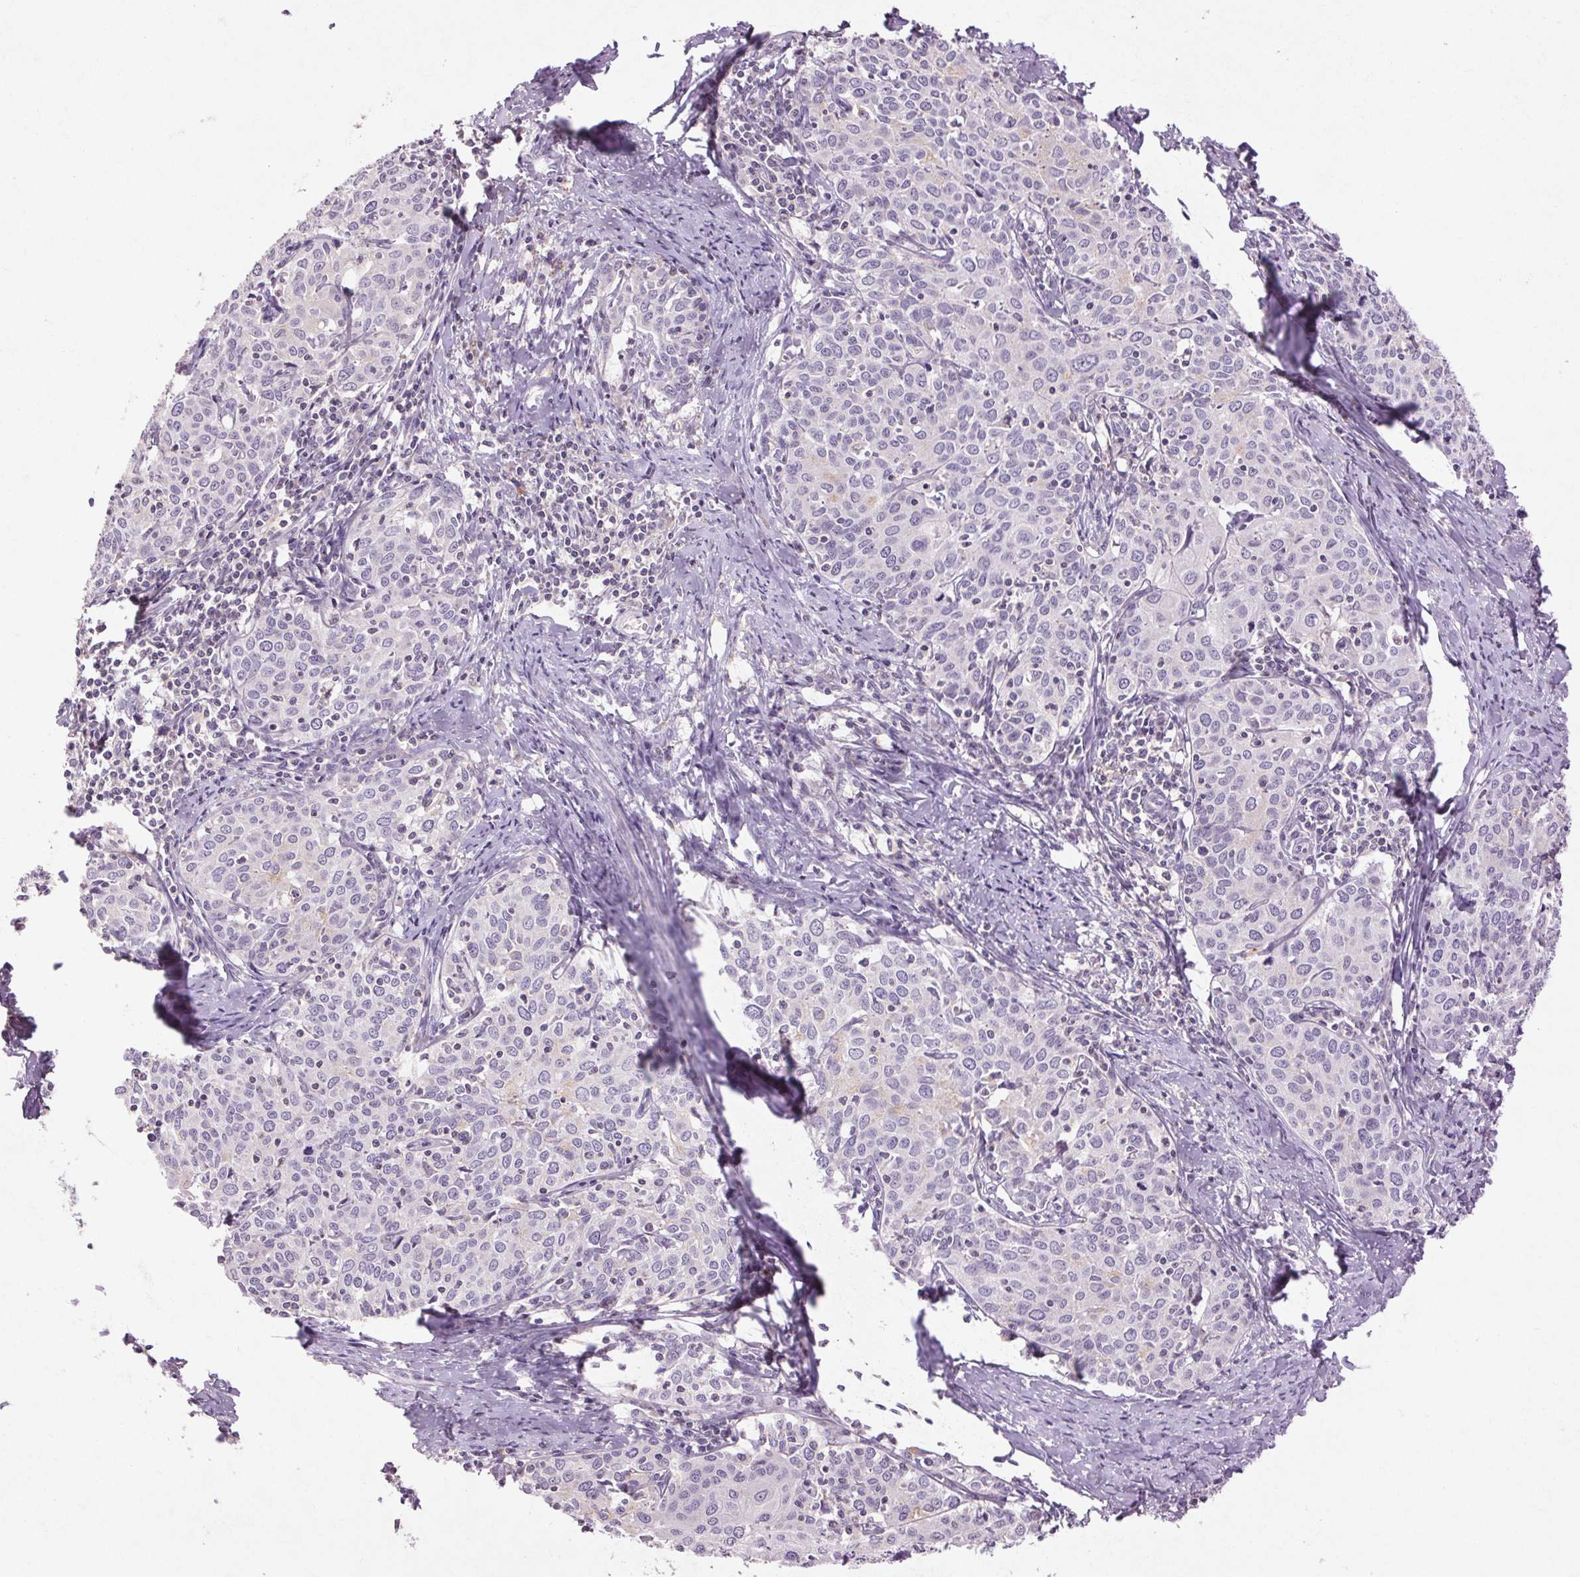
{"staining": {"intensity": "negative", "quantity": "none", "location": "none"}, "tissue": "cervical cancer", "cell_type": "Tumor cells", "image_type": "cancer", "snomed": [{"axis": "morphology", "description": "Squamous cell carcinoma, NOS"}, {"axis": "topography", "description": "Cervix"}], "caption": "Cervical squamous cell carcinoma was stained to show a protein in brown. There is no significant staining in tumor cells.", "gene": "FNDC7", "patient": {"sex": "female", "age": 62}}